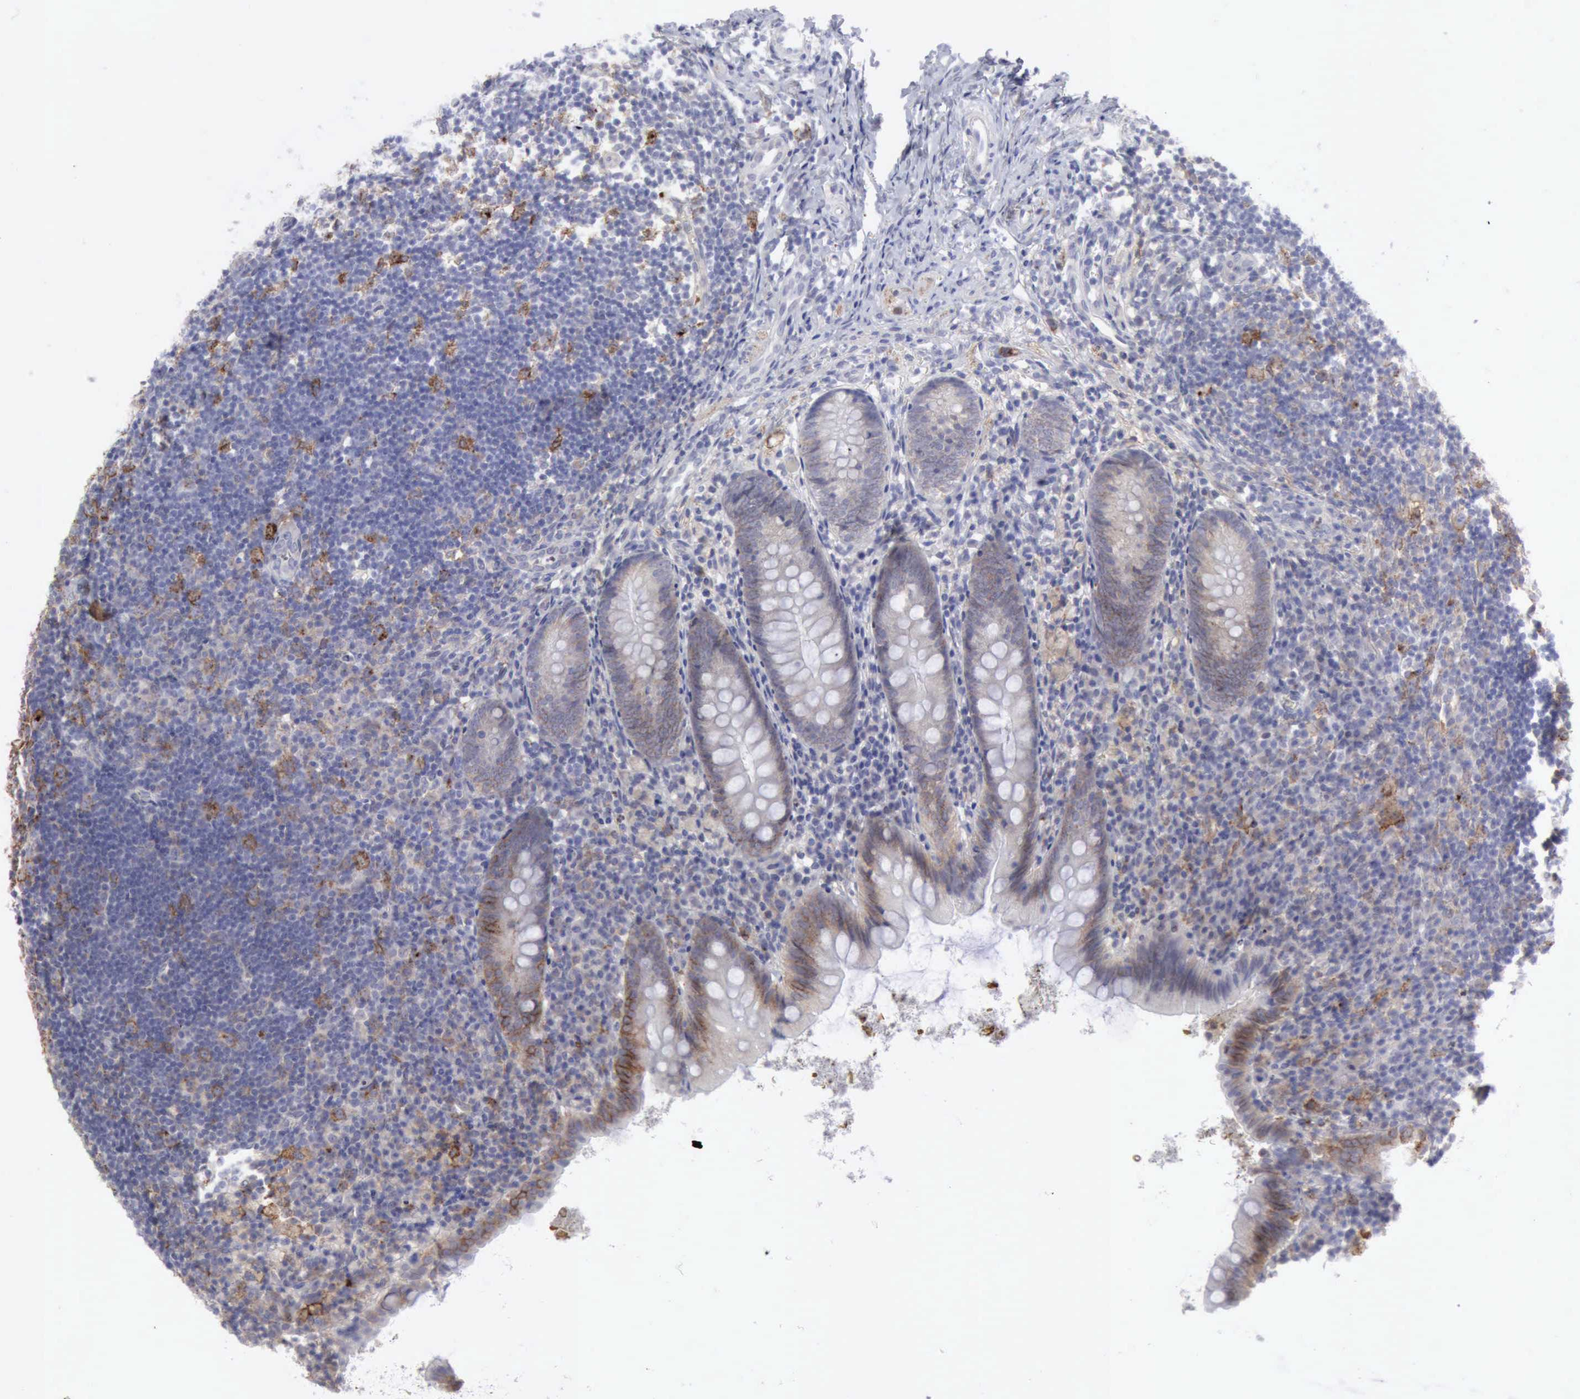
{"staining": {"intensity": "moderate", "quantity": "25%-75%", "location": "cytoplasmic/membranous"}, "tissue": "appendix", "cell_type": "Glandular cells", "image_type": "normal", "snomed": [{"axis": "morphology", "description": "Normal tissue, NOS"}, {"axis": "topography", "description": "Appendix"}], "caption": "Protein expression by IHC shows moderate cytoplasmic/membranous expression in approximately 25%-75% of glandular cells in benign appendix. The protein of interest is shown in brown color, while the nuclei are stained blue.", "gene": "TFRC", "patient": {"sex": "female", "age": 9}}